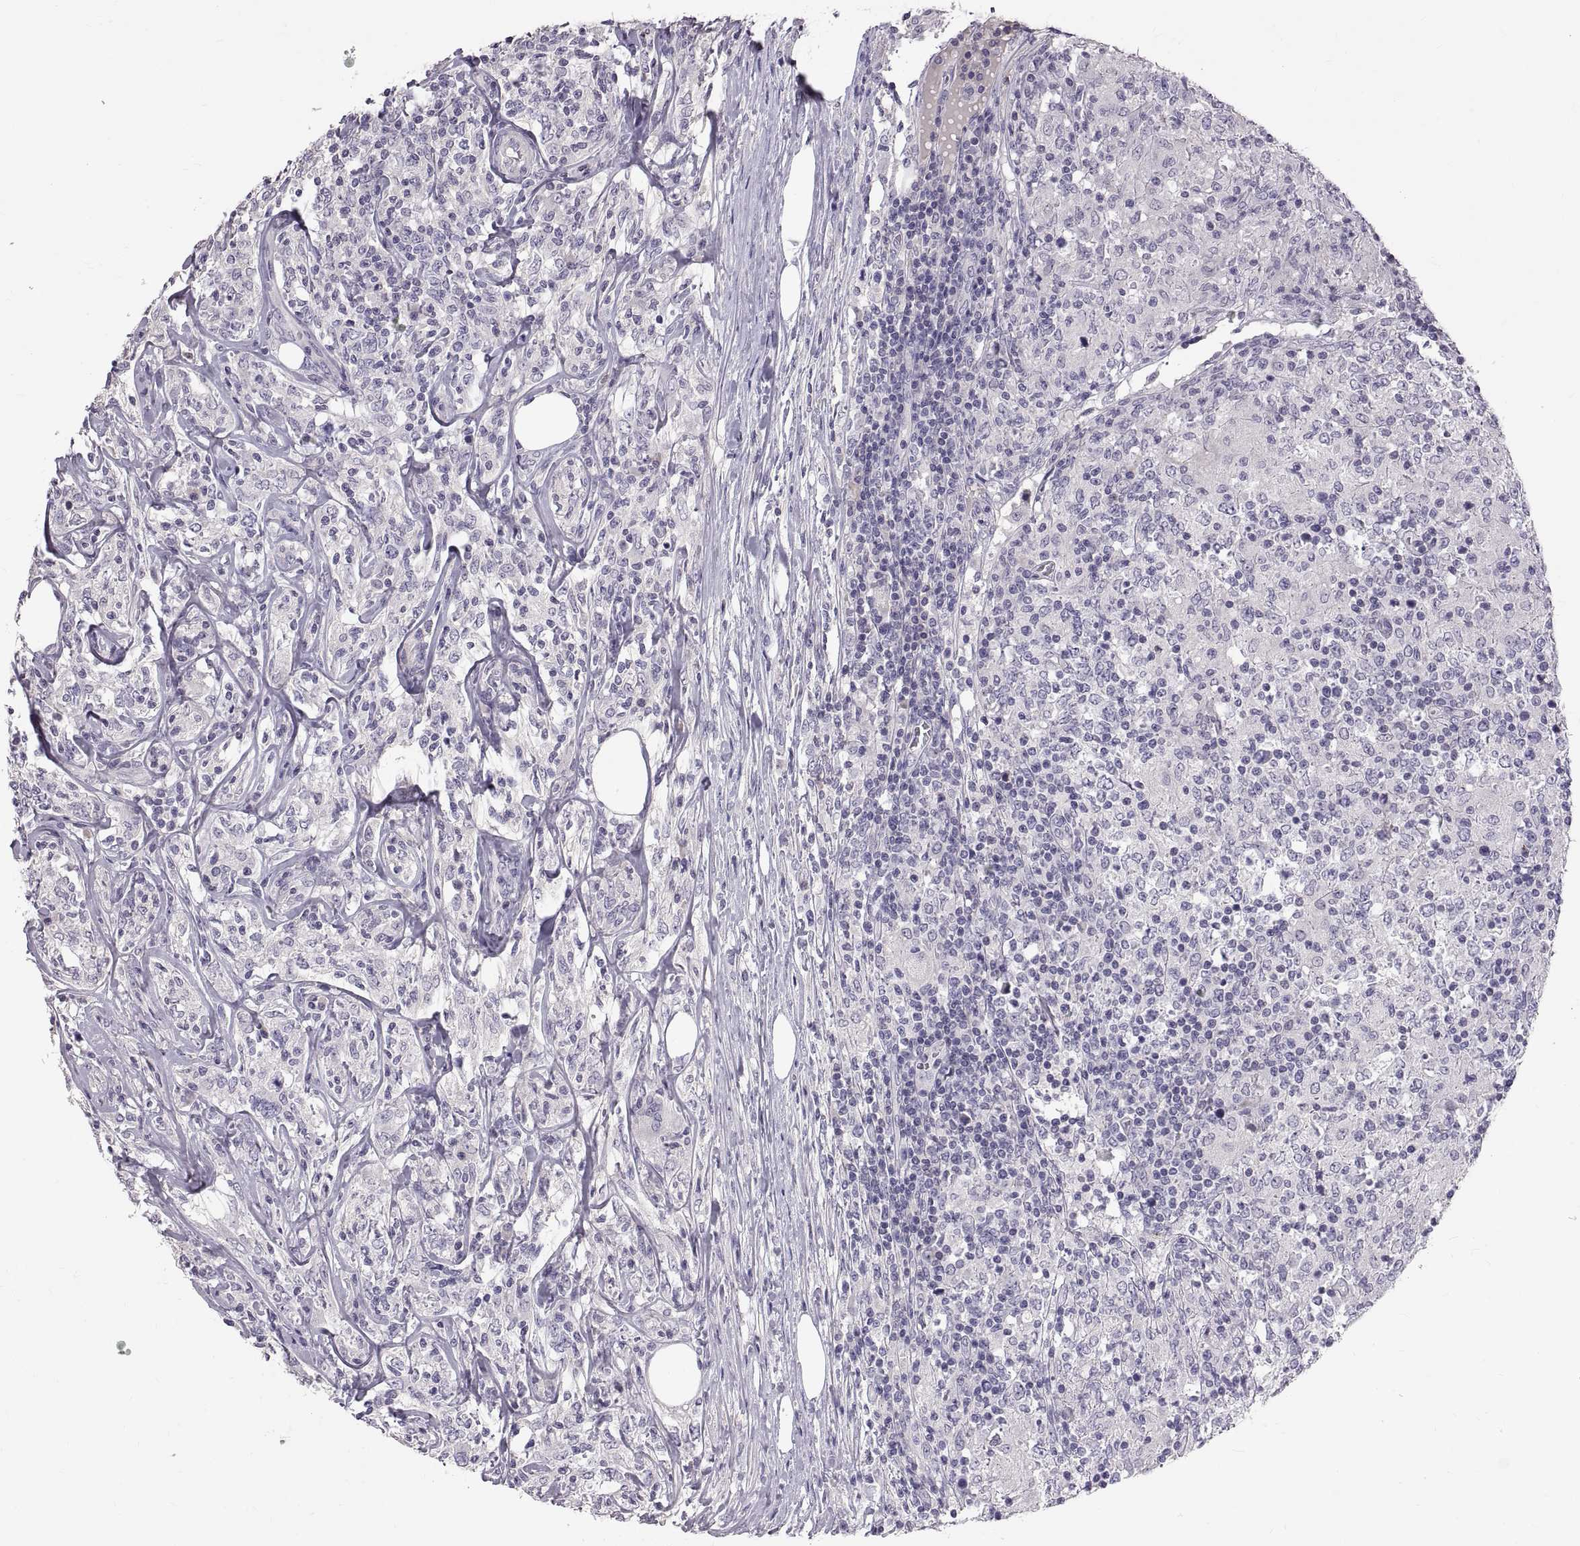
{"staining": {"intensity": "negative", "quantity": "none", "location": "none"}, "tissue": "lymphoma", "cell_type": "Tumor cells", "image_type": "cancer", "snomed": [{"axis": "morphology", "description": "Malignant lymphoma, non-Hodgkin's type, High grade"}, {"axis": "topography", "description": "Lymph node"}], "caption": "High power microscopy micrograph of an immunohistochemistry (IHC) micrograph of malignant lymphoma, non-Hodgkin's type (high-grade), revealing no significant staining in tumor cells.", "gene": "WFDC8", "patient": {"sex": "female", "age": 84}}